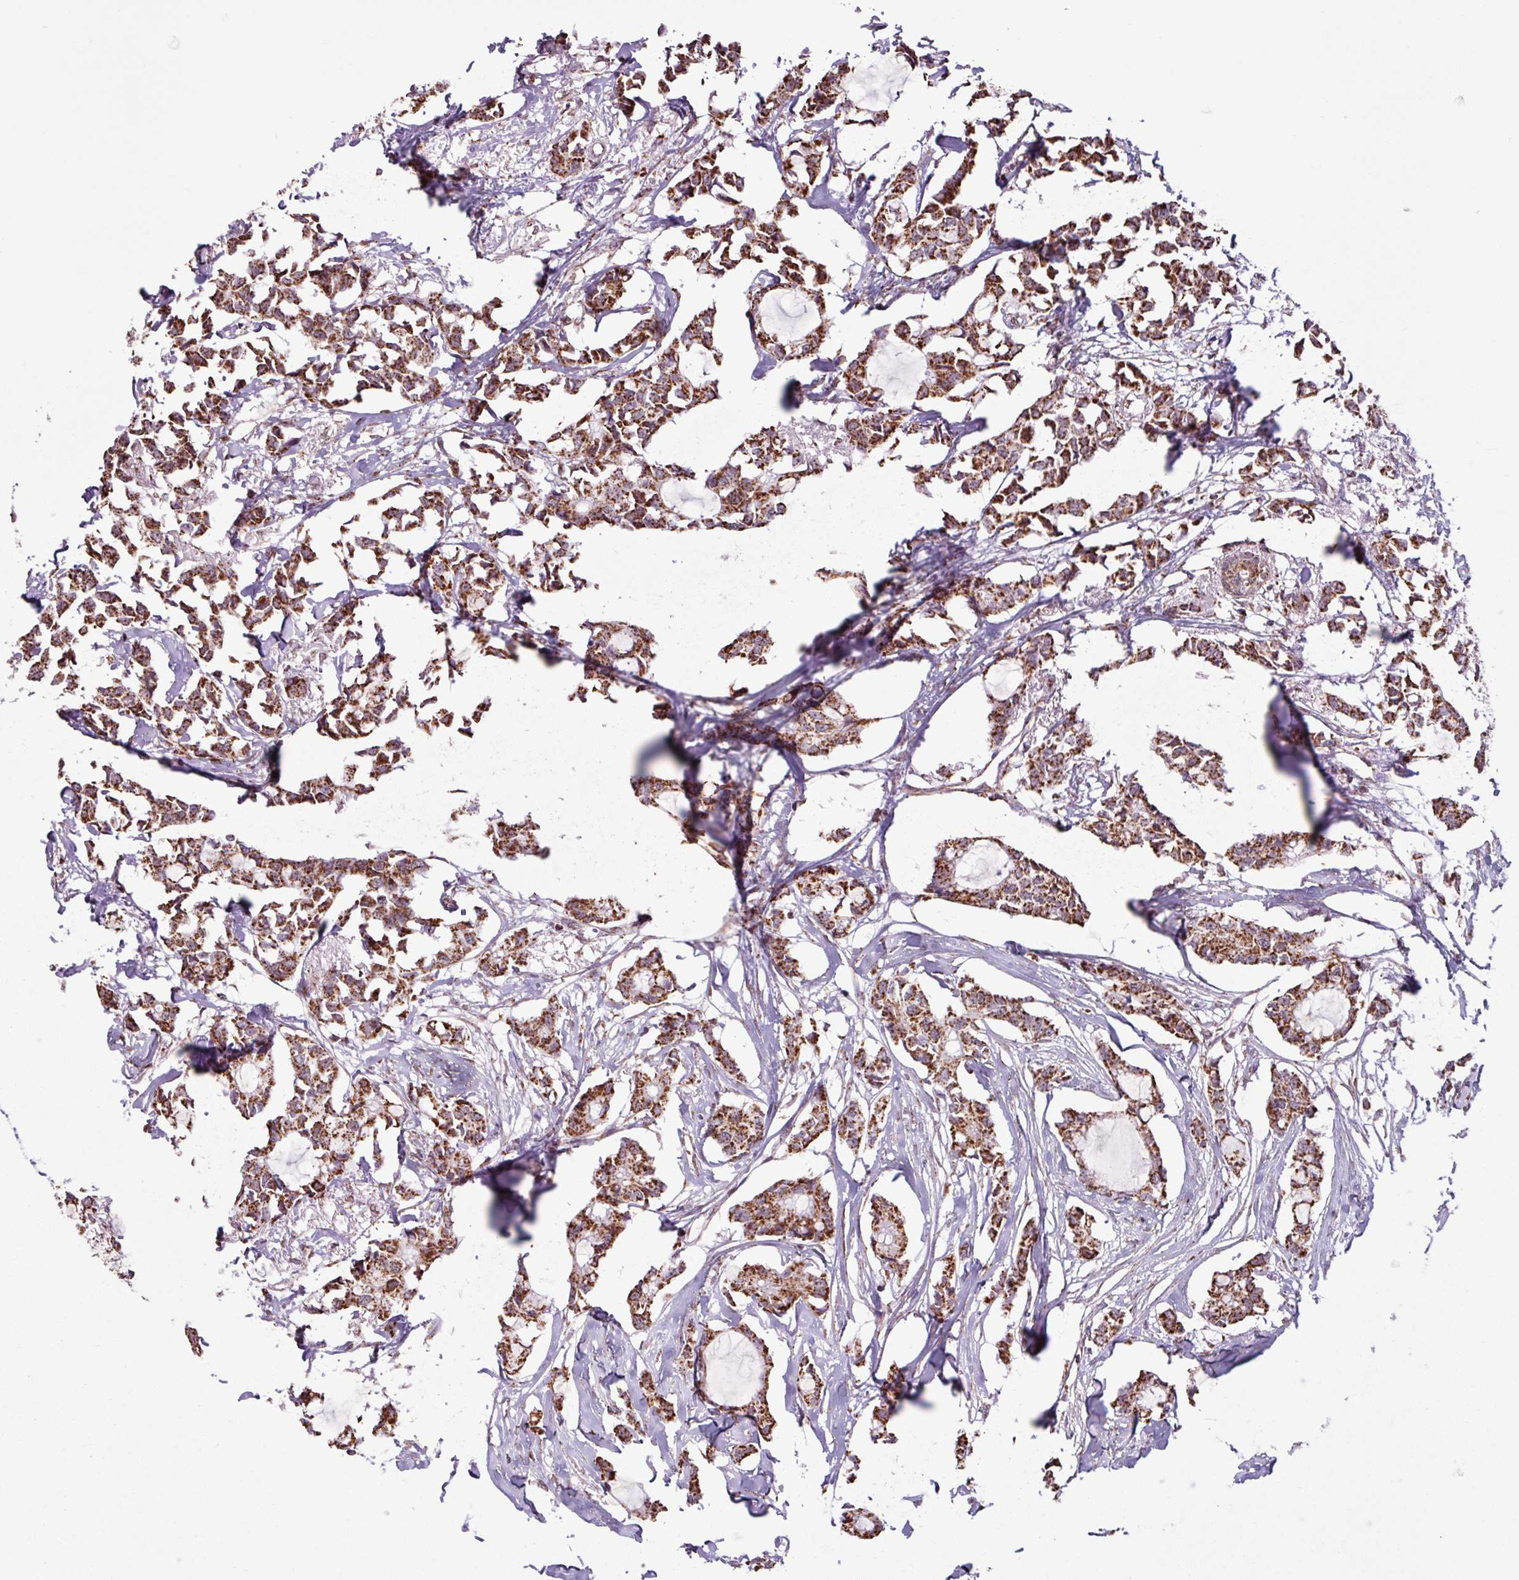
{"staining": {"intensity": "strong", "quantity": ">75%", "location": "cytoplasmic/membranous"}, "tissue": "breast cancer", "cell_type": "Tumor cells", "image_type": "cancer", "snomed": [{"axis": "morphology", "description": "Duct carcinoma"}, {"axis": "topography", "description": "Breast"}], "caption": "A photomicrograph of human breast invasive ductal carcinoma stained for a protein exhibits strong cytoplasmic/membranous brown staining in tumor cells.", "gene": "ALG8", "patient": {"sex": "female", "age": 73}}